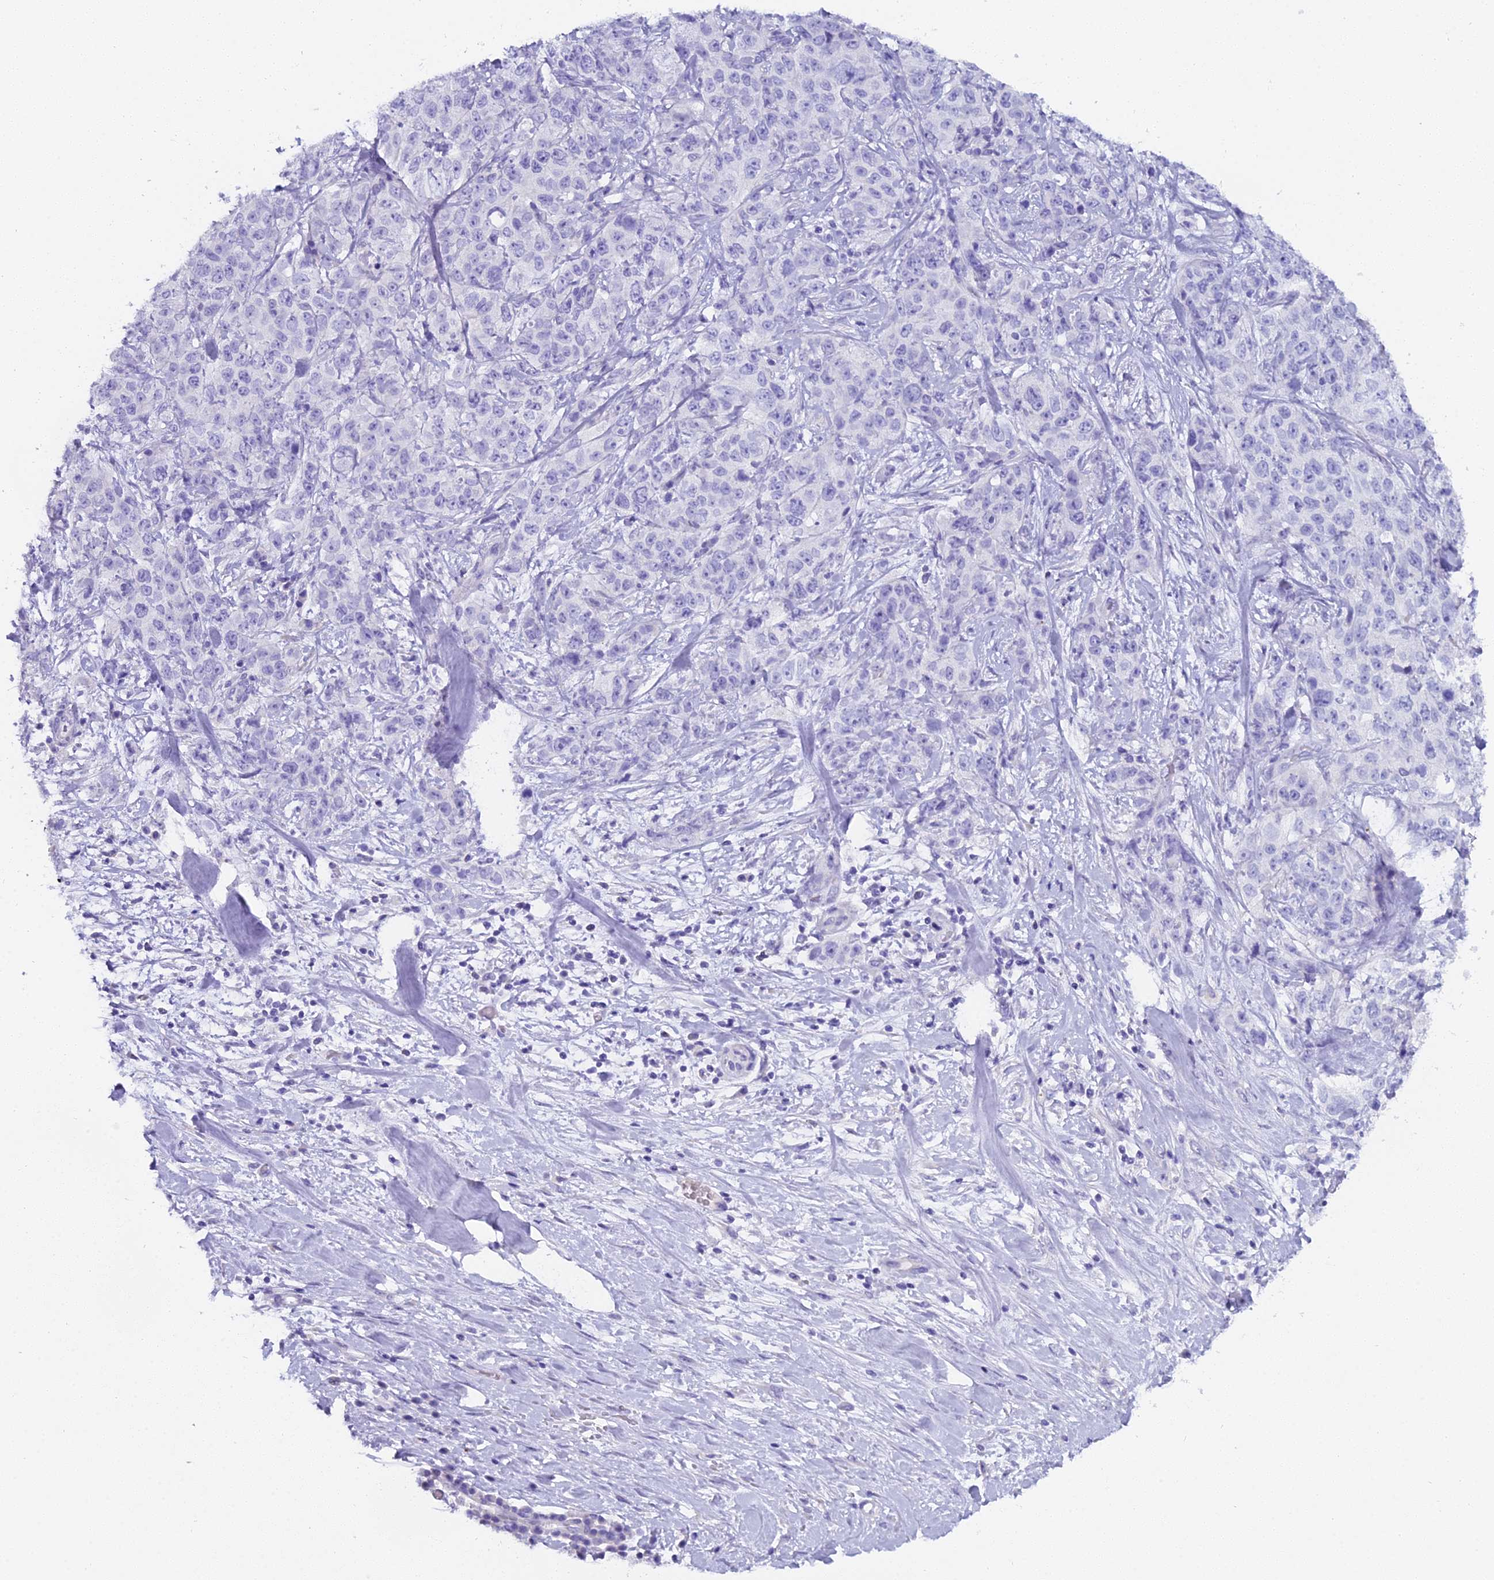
{"staining": {"intensity": "negative", "quantity": "none", "location": "none"}, "tissue": "stomach cancer", "cell_type": "Tumor cells", "image_type": "cancer", "snomed": [{"axis": "morphology", "description": "Adenocarcinoma, NOS"}, {"axis": "topography", "description": "Stomach"}], "caption": "This is an immunohistochemistry photomicrograph of human stomach adenocarcinoma. There is no positivity in tumor cells.", "gene": "UNC80", "patient": {"sex": "male", "age": 48}}